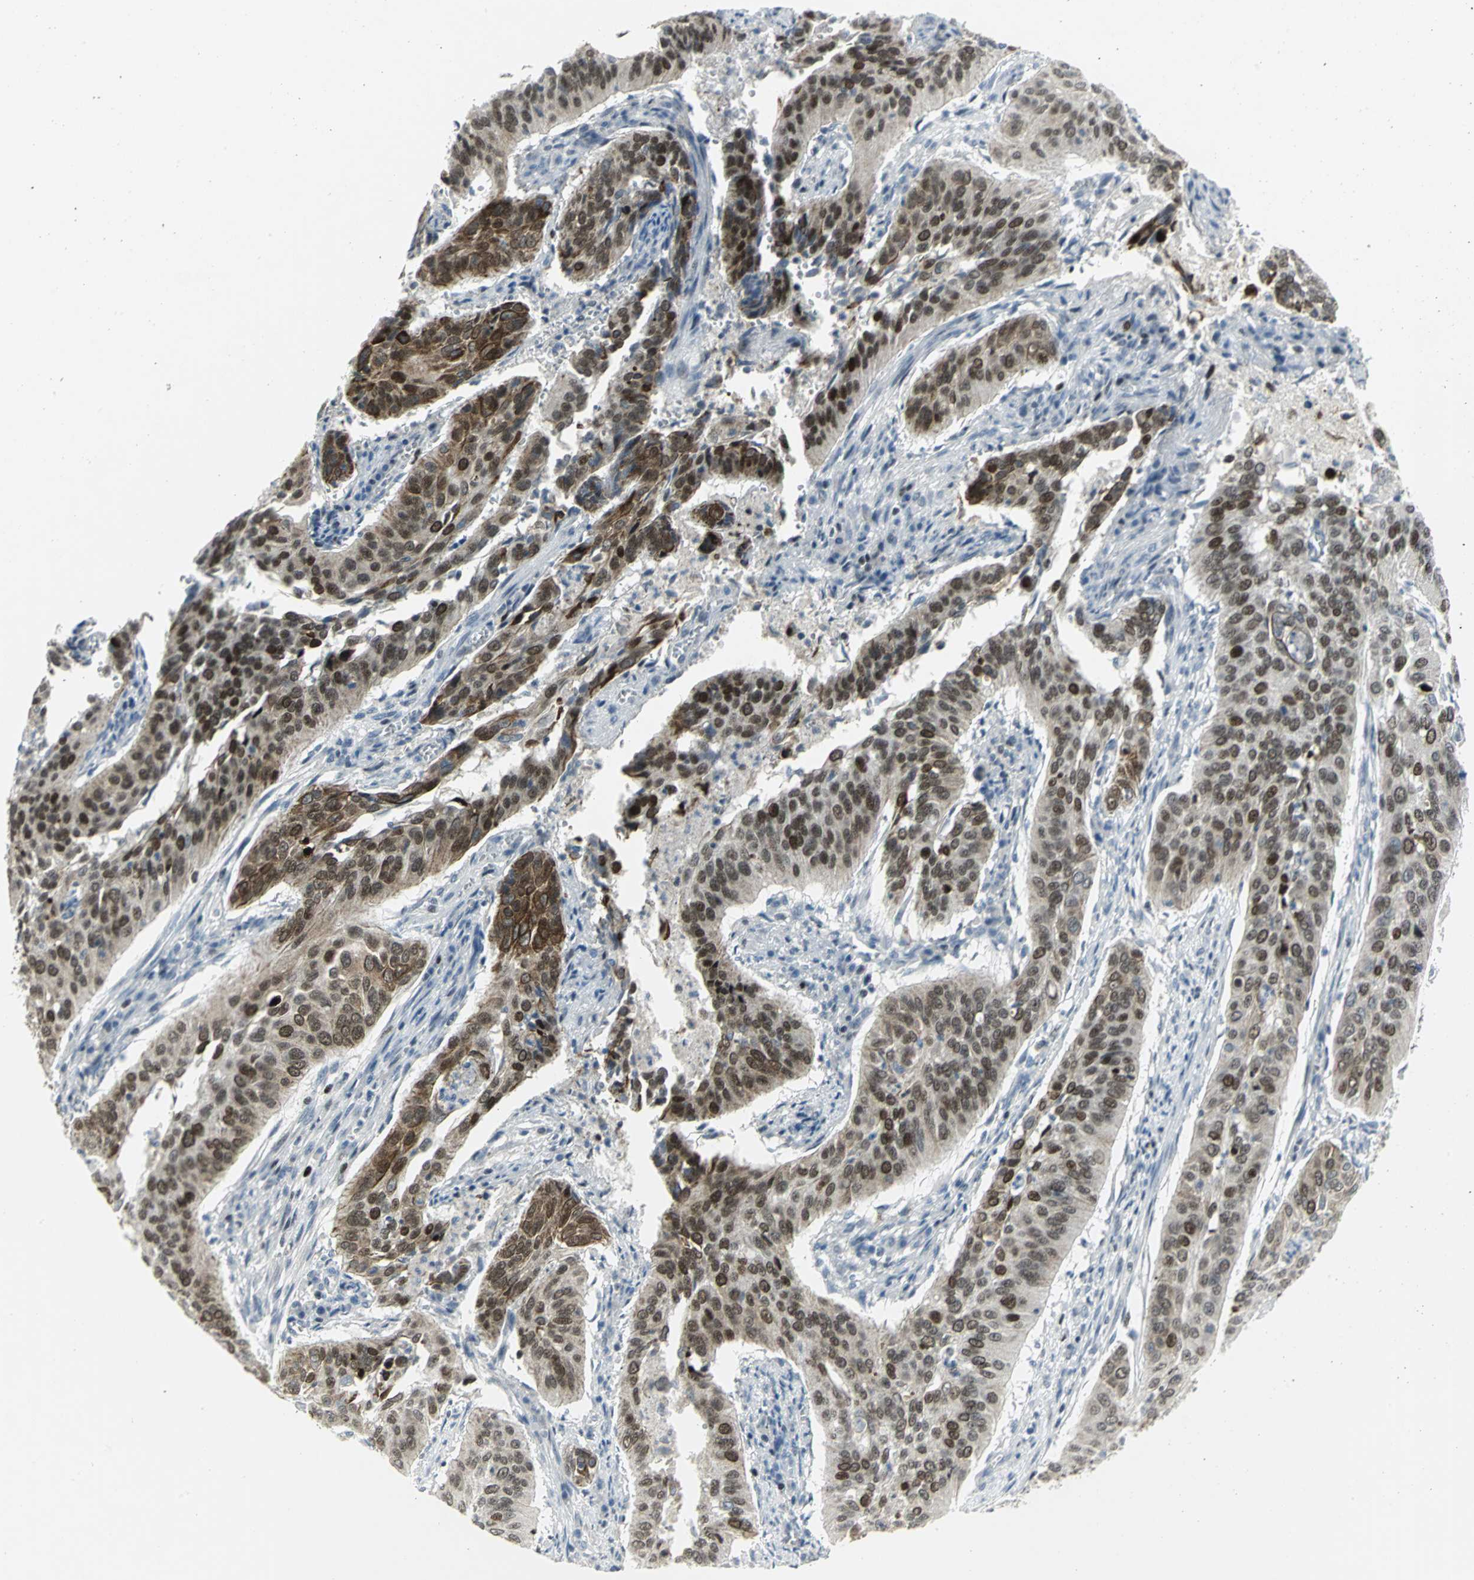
{"staining": {"intensity": "strong", "quantity": "25%-75%", "location": "cytoplasmic/membranous,nuclear"}, "tissue": "cervical cancer", "cell_type": "Tumor cells", "image_type": "cancer", "snomed": [{"axis": "morphology", "description": "Squamous cell carcinoma, NOS"}, {"axis": "topography", "description": "Cervix"}], "caption": "Immunohistochemistry (IHC) of cervical cancer shows high levels of strong cytoplasmic/membranous and nuclear staining in about 25%-75% of tumor cells. Nuclei are stained in blue.", "gene": "RPA1", "patient": {"sex": "female", "age": 39}}